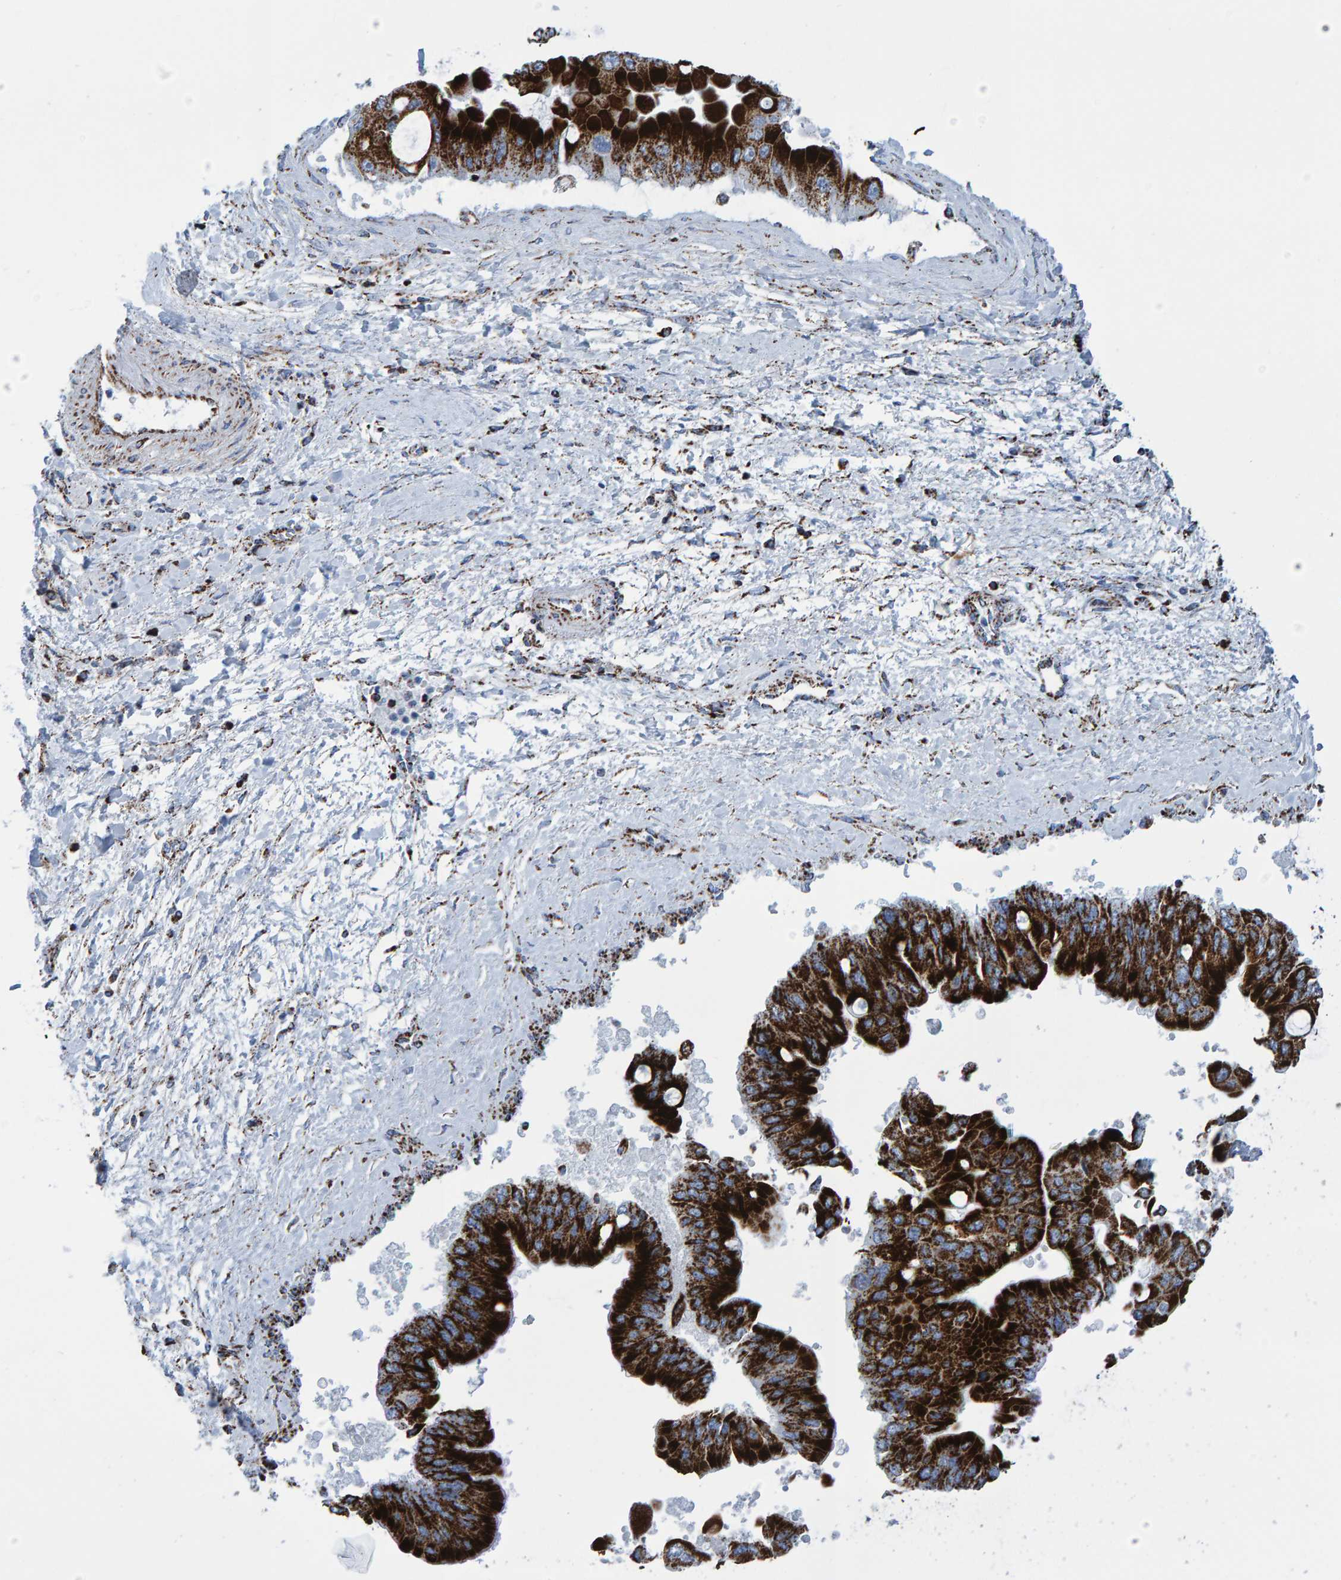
{"staining": {"intensity": "strong", "quantity": ">75%", "location": "cytoplasmic/membranous"}, "tissue": "liver cancer", "cell_type": "Tumor cells", "image_type": "cancer", "snomed": [{"axis": "morphology", "description": "Cholangiocarcinoma"}, {"axis": "topography", "description": "Liver"}], "caption": "Cholangiocarcinoma (liver) stained with DAB (3,3'-diaminobenzidine) immunohistochemistry displays high levels of strong cytoplasmic/membranous staining in about >75% of tumor cells.", "gene": "ENSG00000262660", "patient": {"sex": "male", "age": 50}}